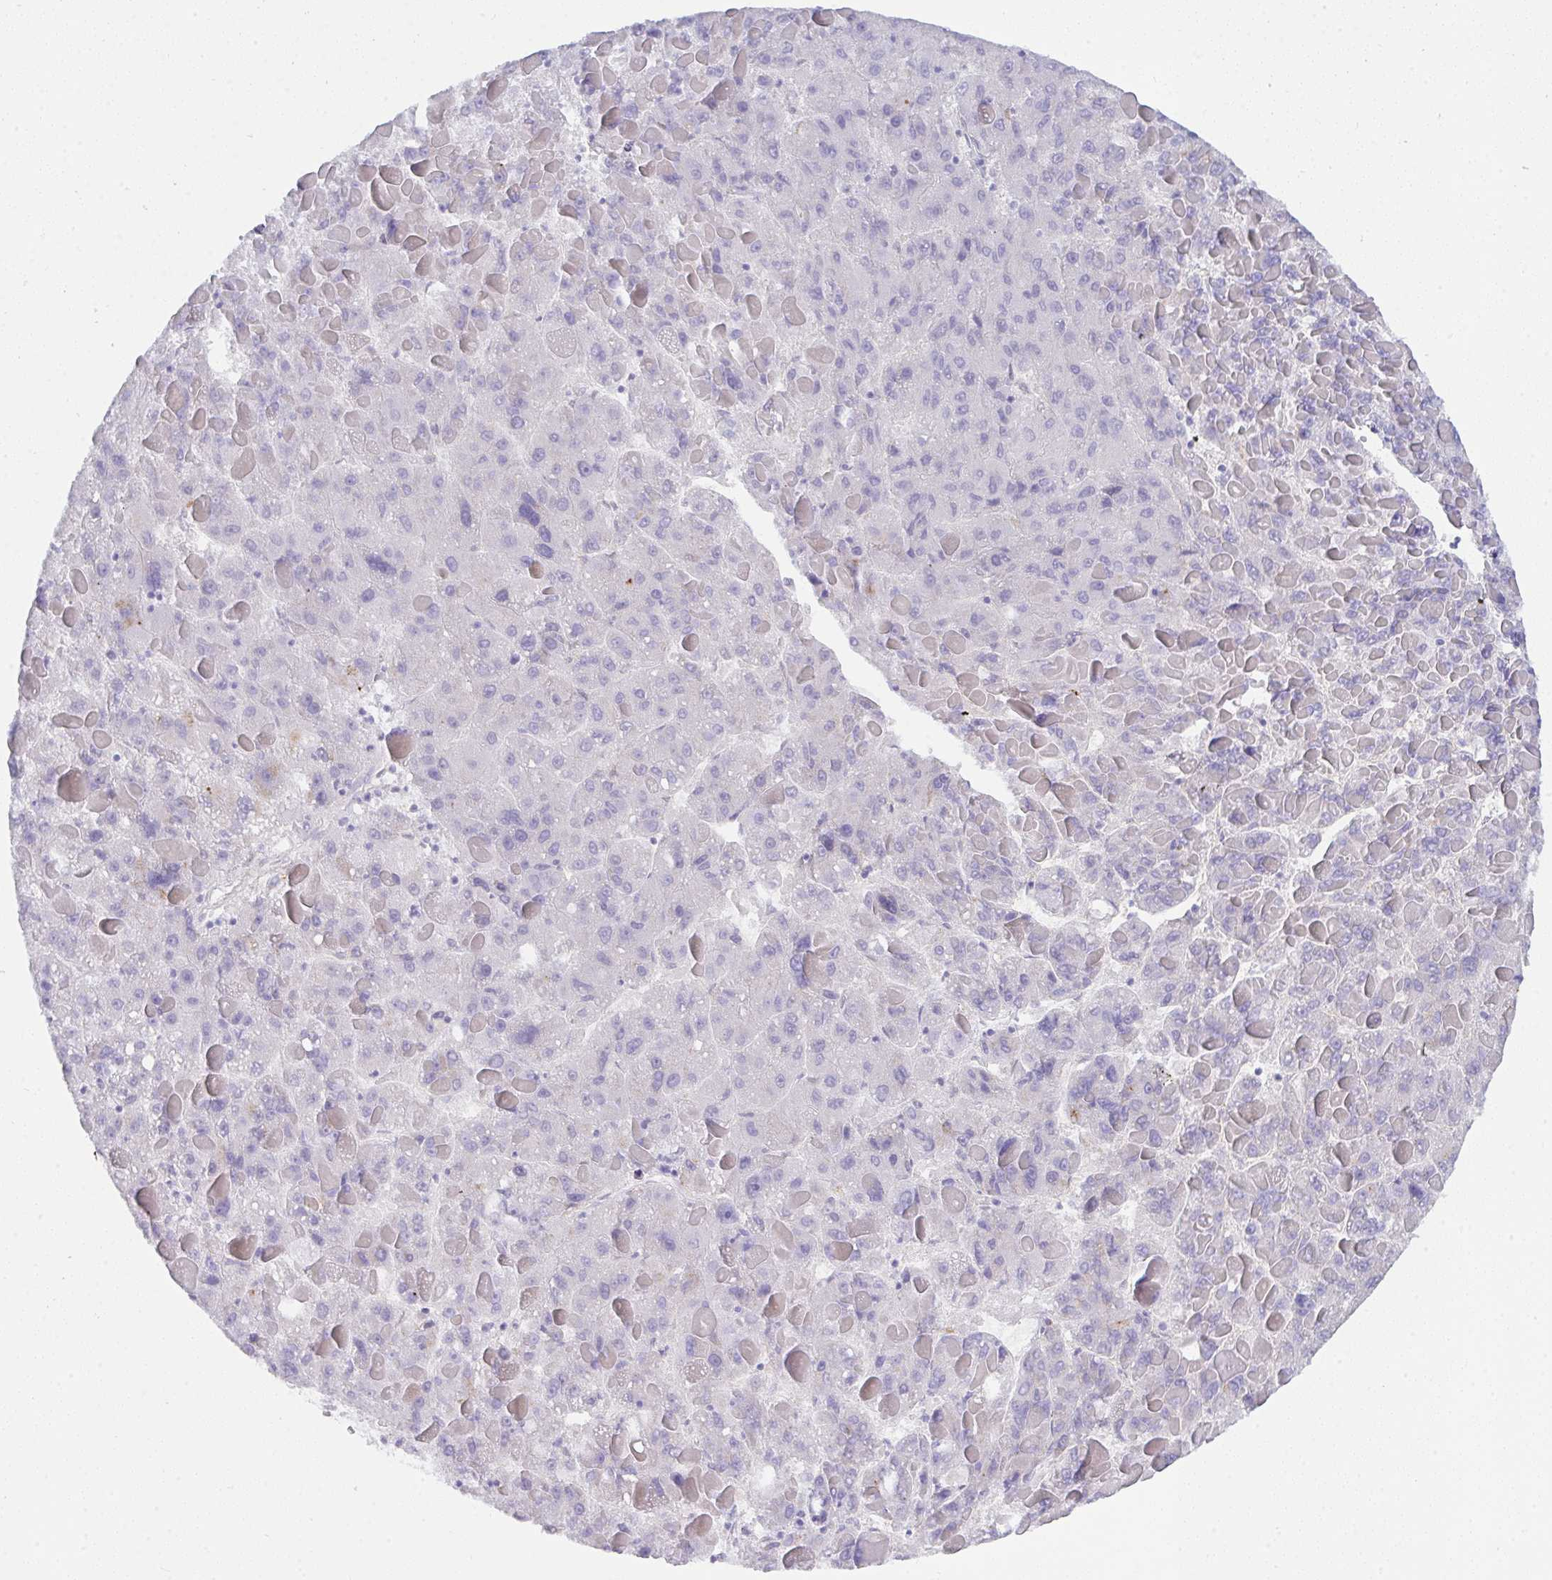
{"staining": {"intensity": "negative", "quantity": "none", "location": "none"}, "tissue": "liver cancer", "cell_type": "Tumor cells", "image_type": "cancer", "snomed": [{"axis": "morphology", "description": "Carcinoma, Hepatocellular, NOS"}, {"axis": "topography", "description": "Liver"}], "caption": "Immunohistochemical staining of human liver hepatocellular carcinoma displays no significant staining in tumor cells.", "gene": "GAB1", "patient": {"sex": "female", "age": 82}}